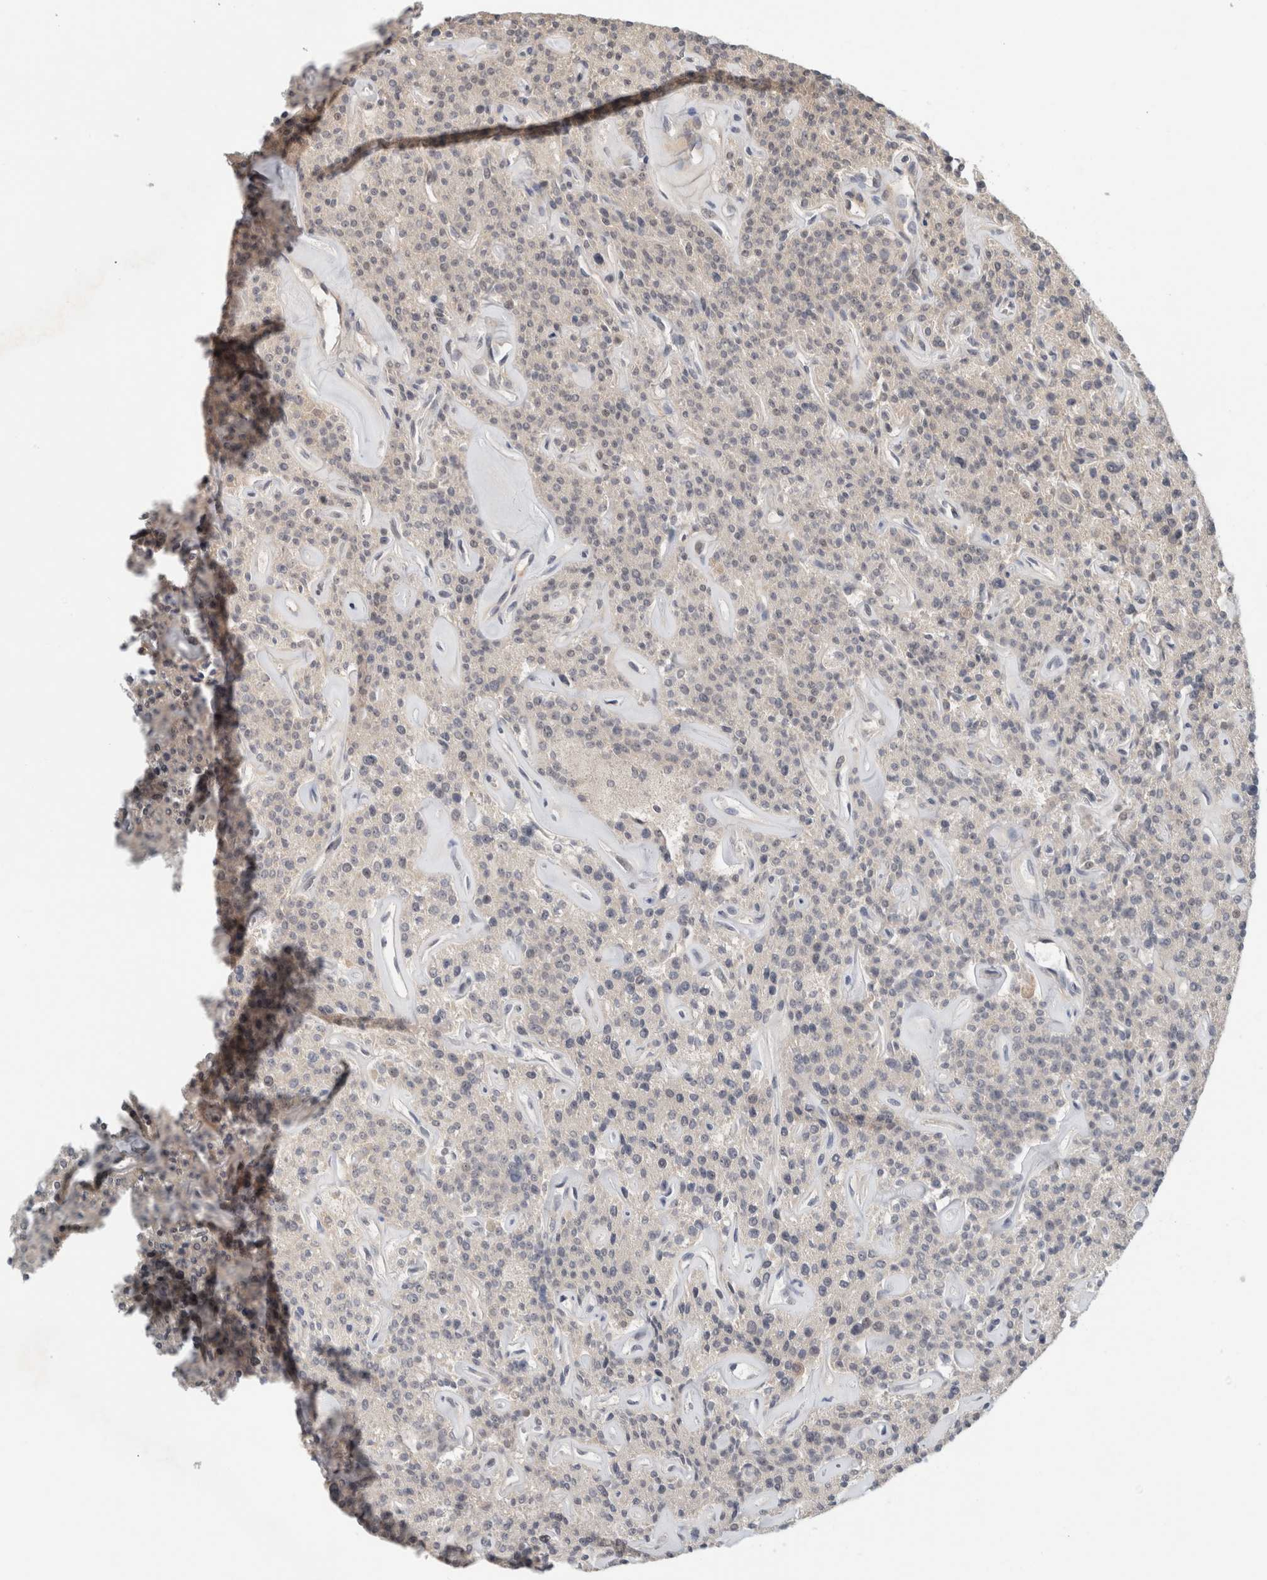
{"staining": {"intensity": "negative", "quantity": "none", "location": "none"}, "tissue": "parathyroid gland", "cell_type": "Glandular cells", "image_type": "normal", "snomed": [{"axis": "morphology", "description": "Normal tissue, NOS"}, {"axis": "topography", "description": "Parathyroid gland"}], "caption": "High power microscopy micrograph of an immunohistochemistry histopathology image of normal parathyroid gland, revealing no significant positivity in glandular cells.", "gene": "HCN3", "patient": {"sex": "male", "age": 46}}